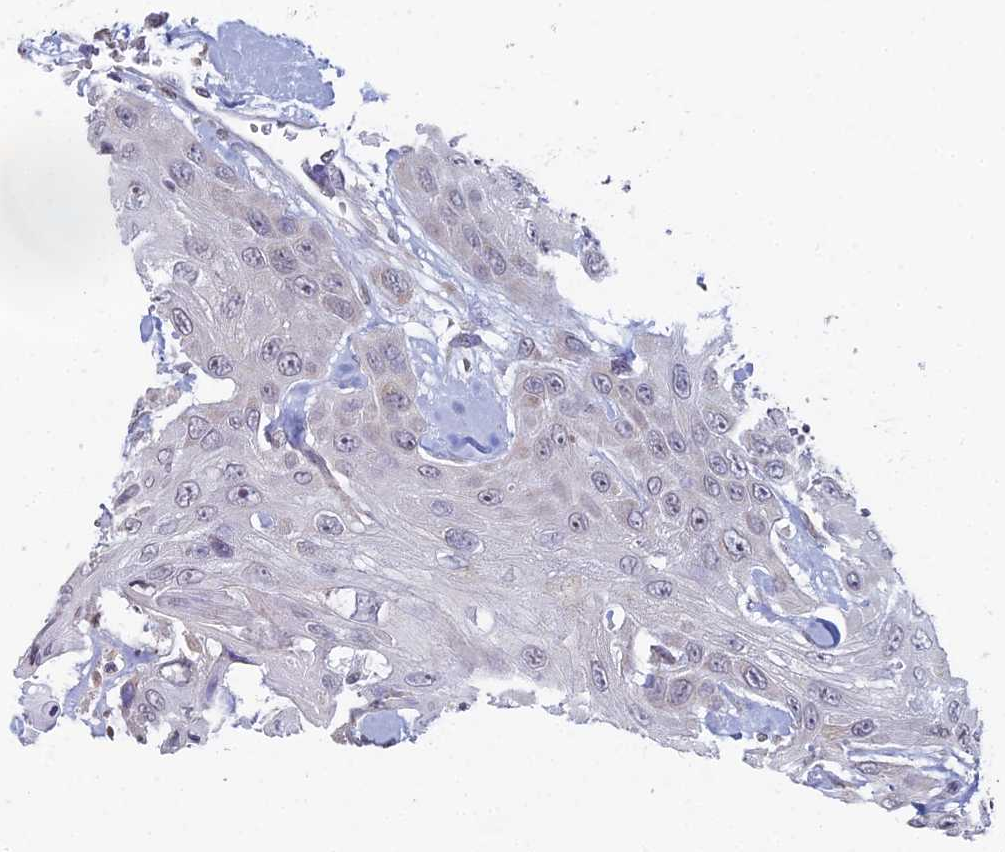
{"staining": {"intensity": "negative", "quantity": "none", "location": "none"}, "tissue": "head and neck cancer", "cell_type": "Tumor cells", "image_type": "cancer", "snomed": [{"axis": "morphology", "description": "Squamous cell carcinoma, NOS"}, {"axis": "topography", "description": "Head-Neck"}], "caption": "Immunohistochemical staining of head and neck cancer reveals no significant positivity in tumor cells.", "gene": "PRR22", "patient": {"sex": "male", "age": 81}}